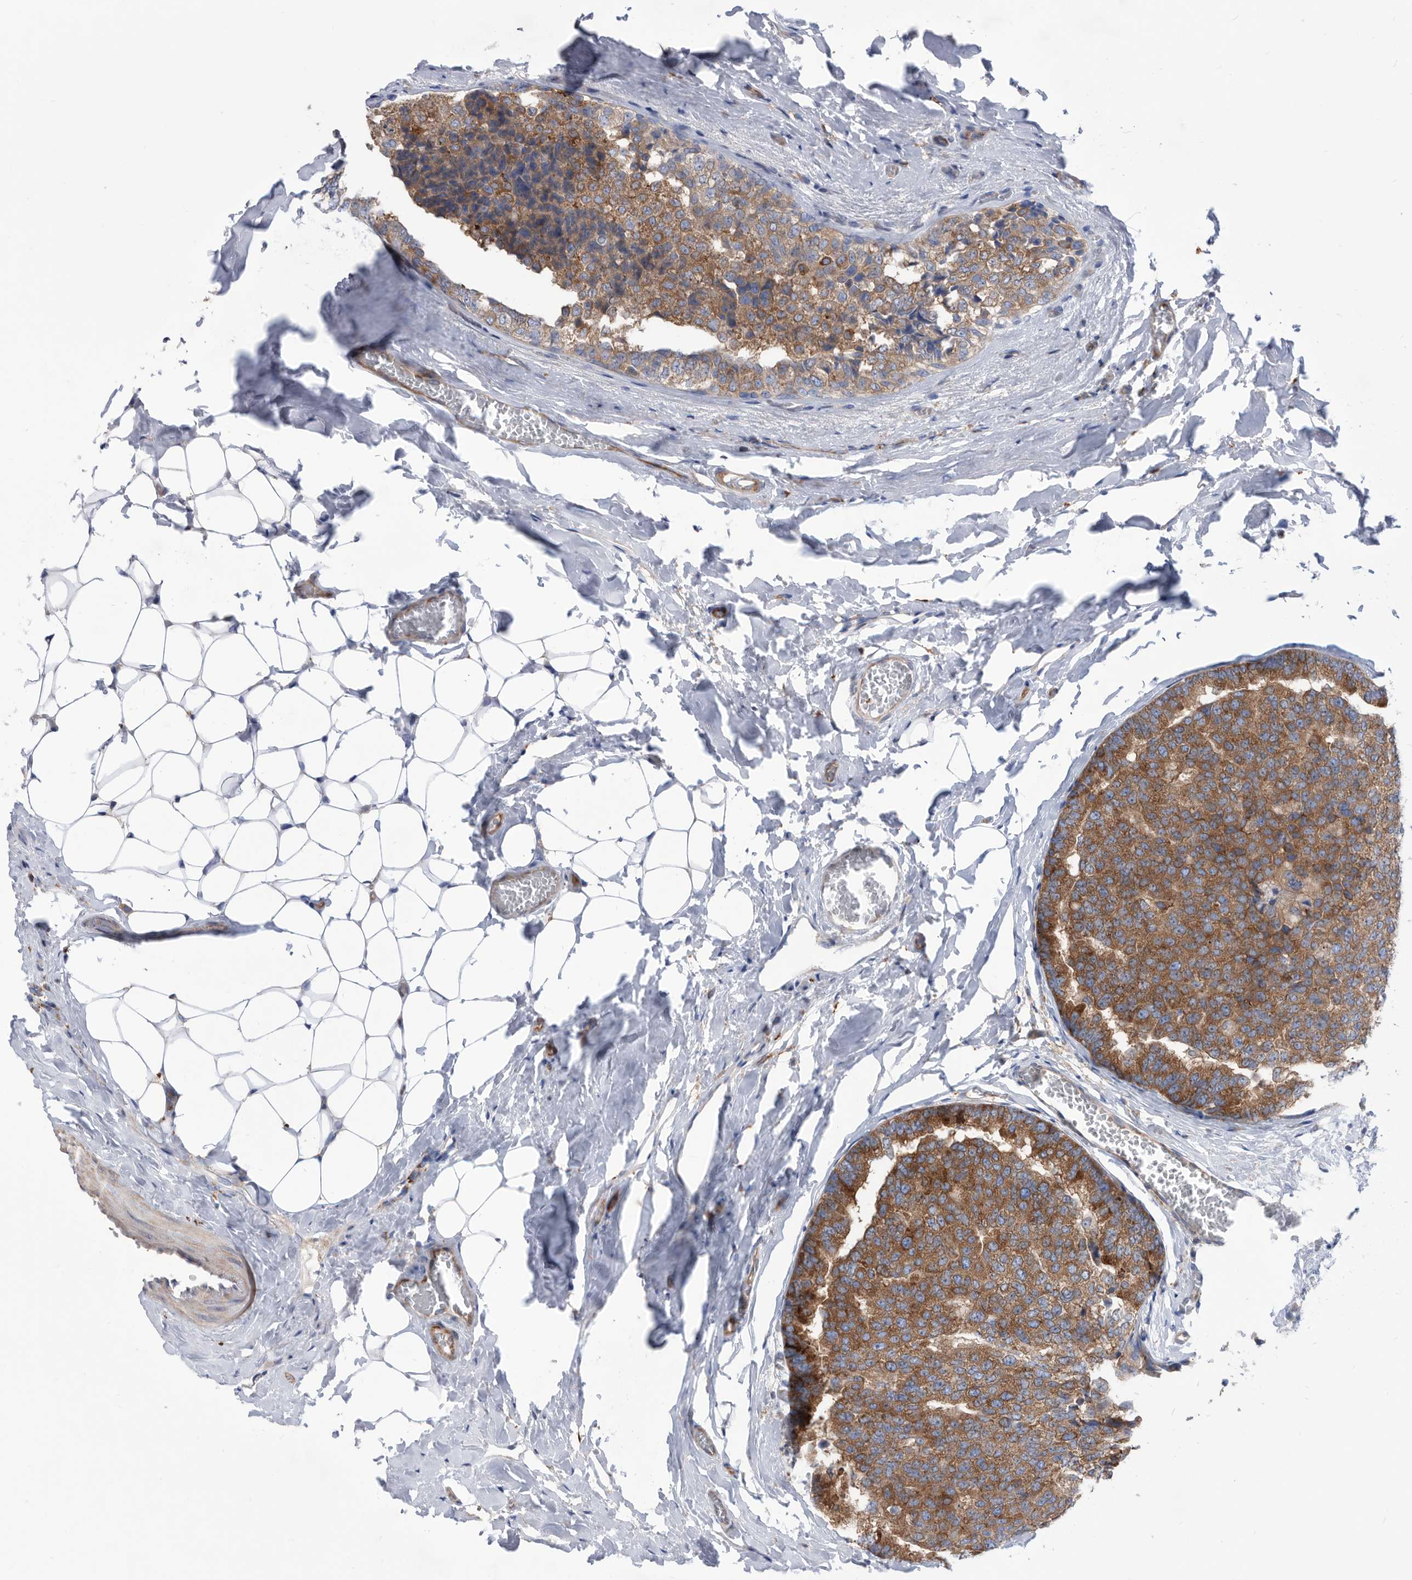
{"staining": {"intensity": "moderate", "quantity": ">75%", "location": "cytoplasmic/membranous"}, "tissue": "breast cancer", "cell_type": "Tumor cells", "image_type": "cancer", "snomed": [{"axis": "morphology", "description": "Normal tissue, NOS"}, {"axis": "morphology", "description": "Duct carcinoma"}, {"axis": "topography", "description": "Breast"}], "caption": "Immunohistochemistry (IHC) staining of breast intraductal carcinoma, which demonstrates medium levels of moderate cytoplasmic/membranous positivity in approximately >75% of tumor cells indicating moderate cytoplasmic/membranous protein expression. The staining was performed using DAB (brown) for protein detection and nuclei were counterstained in hematoxylin (blue).", "gene": "SMG7", "patient": {"sex": "female", "age": 43}}